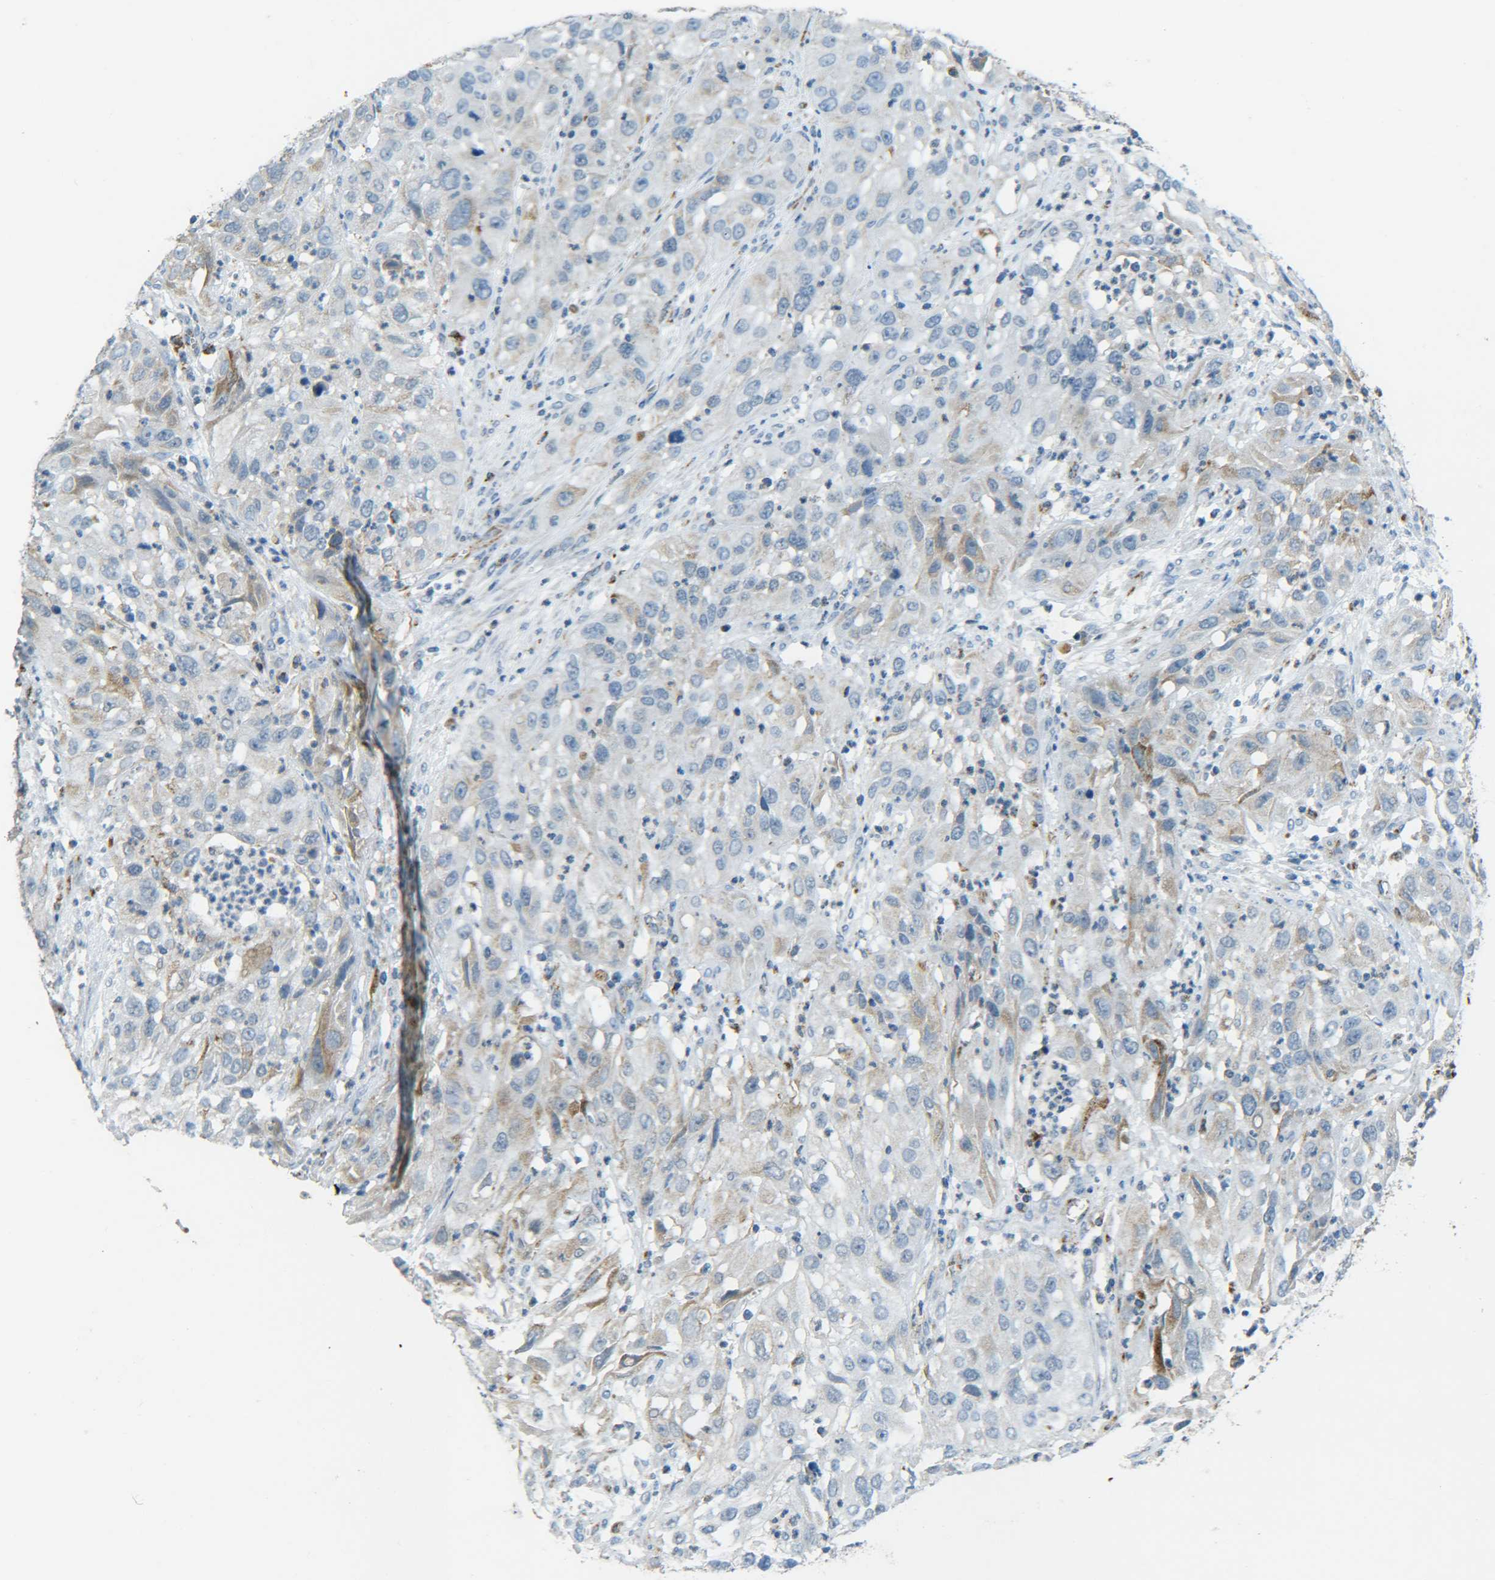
{"staining": {"intensity": "weak", "quantity": ">75%", "location": "cytoplasmic/membranous"}, "tissue": "cervical cancer", "cell_type": "Tumor cells", "image_type": "cancer", "snomed": [{"axis": "morphology", "description": "Squamous cell carcinoma, NOS"}, {"axis": "topography", "description": "Cervix"}], "caption": "Human cervical cancer (squamous cell carcinoma) stained with a brown dye shows weak cytoplasmic/membranous positive expression in about >75% of tumor cells.", "gene": "CYB5R1", "patient": {"sex": "female", "age": 32}}